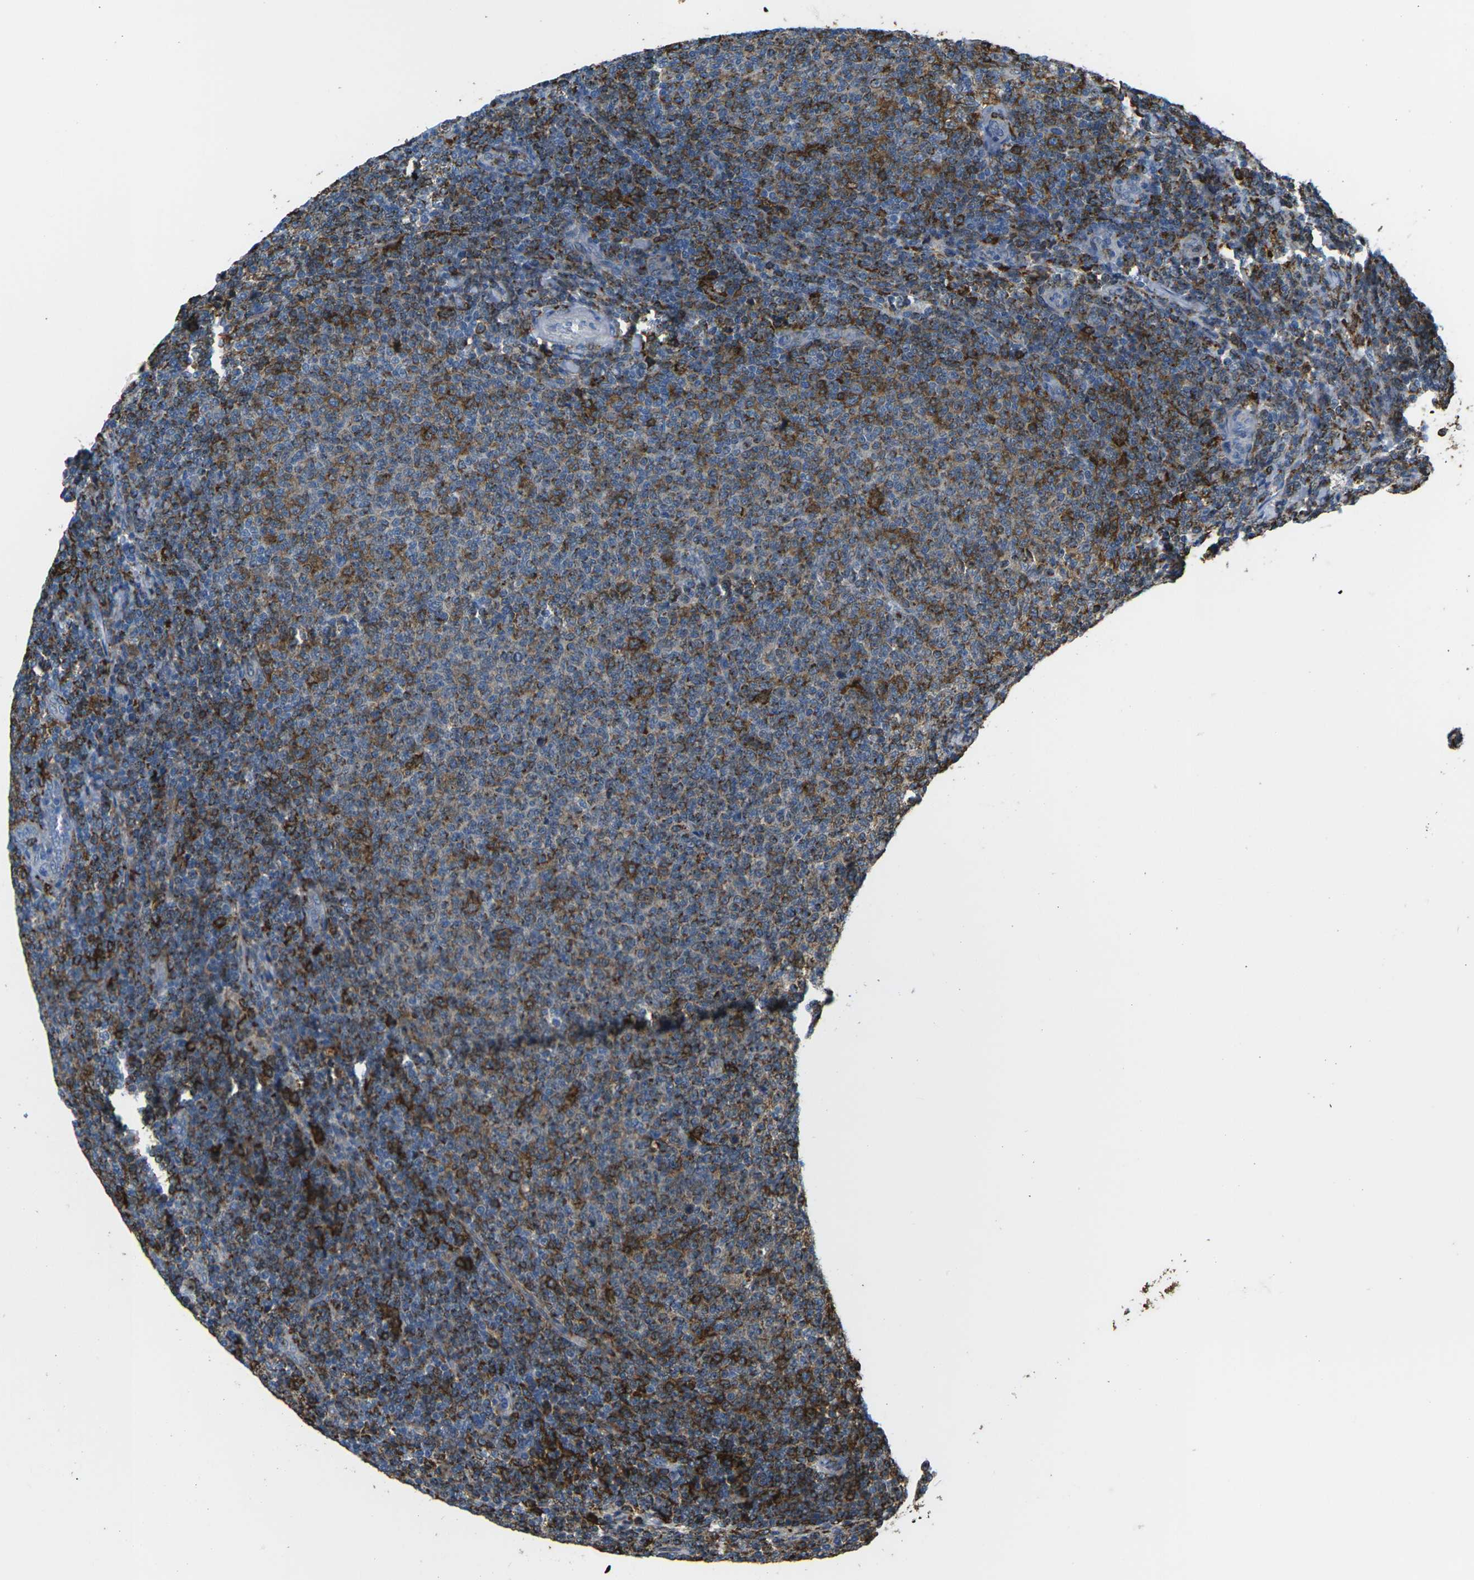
{"staining": {"intensity": "weak", "quantity": "<25%", "location": "cytoplasmic/membranous"}, "tissue": "lymphoma", "cell_type": "Tumor cells", "image_type": "cancer", "snomed": [{"axis": "morphology", "description": "Malignant lymphoma, non-Hodgkin's type, Low grade"}, {"axis": "topography", "description": "Lymph node"}], "caption": "Image shows no significant protein positivity in tumor cells of low-grade malignant lymphoma, non-Hodgkin's type.", "gene": "PTPN1", "patient": {"sex": "male", "age": 66}}